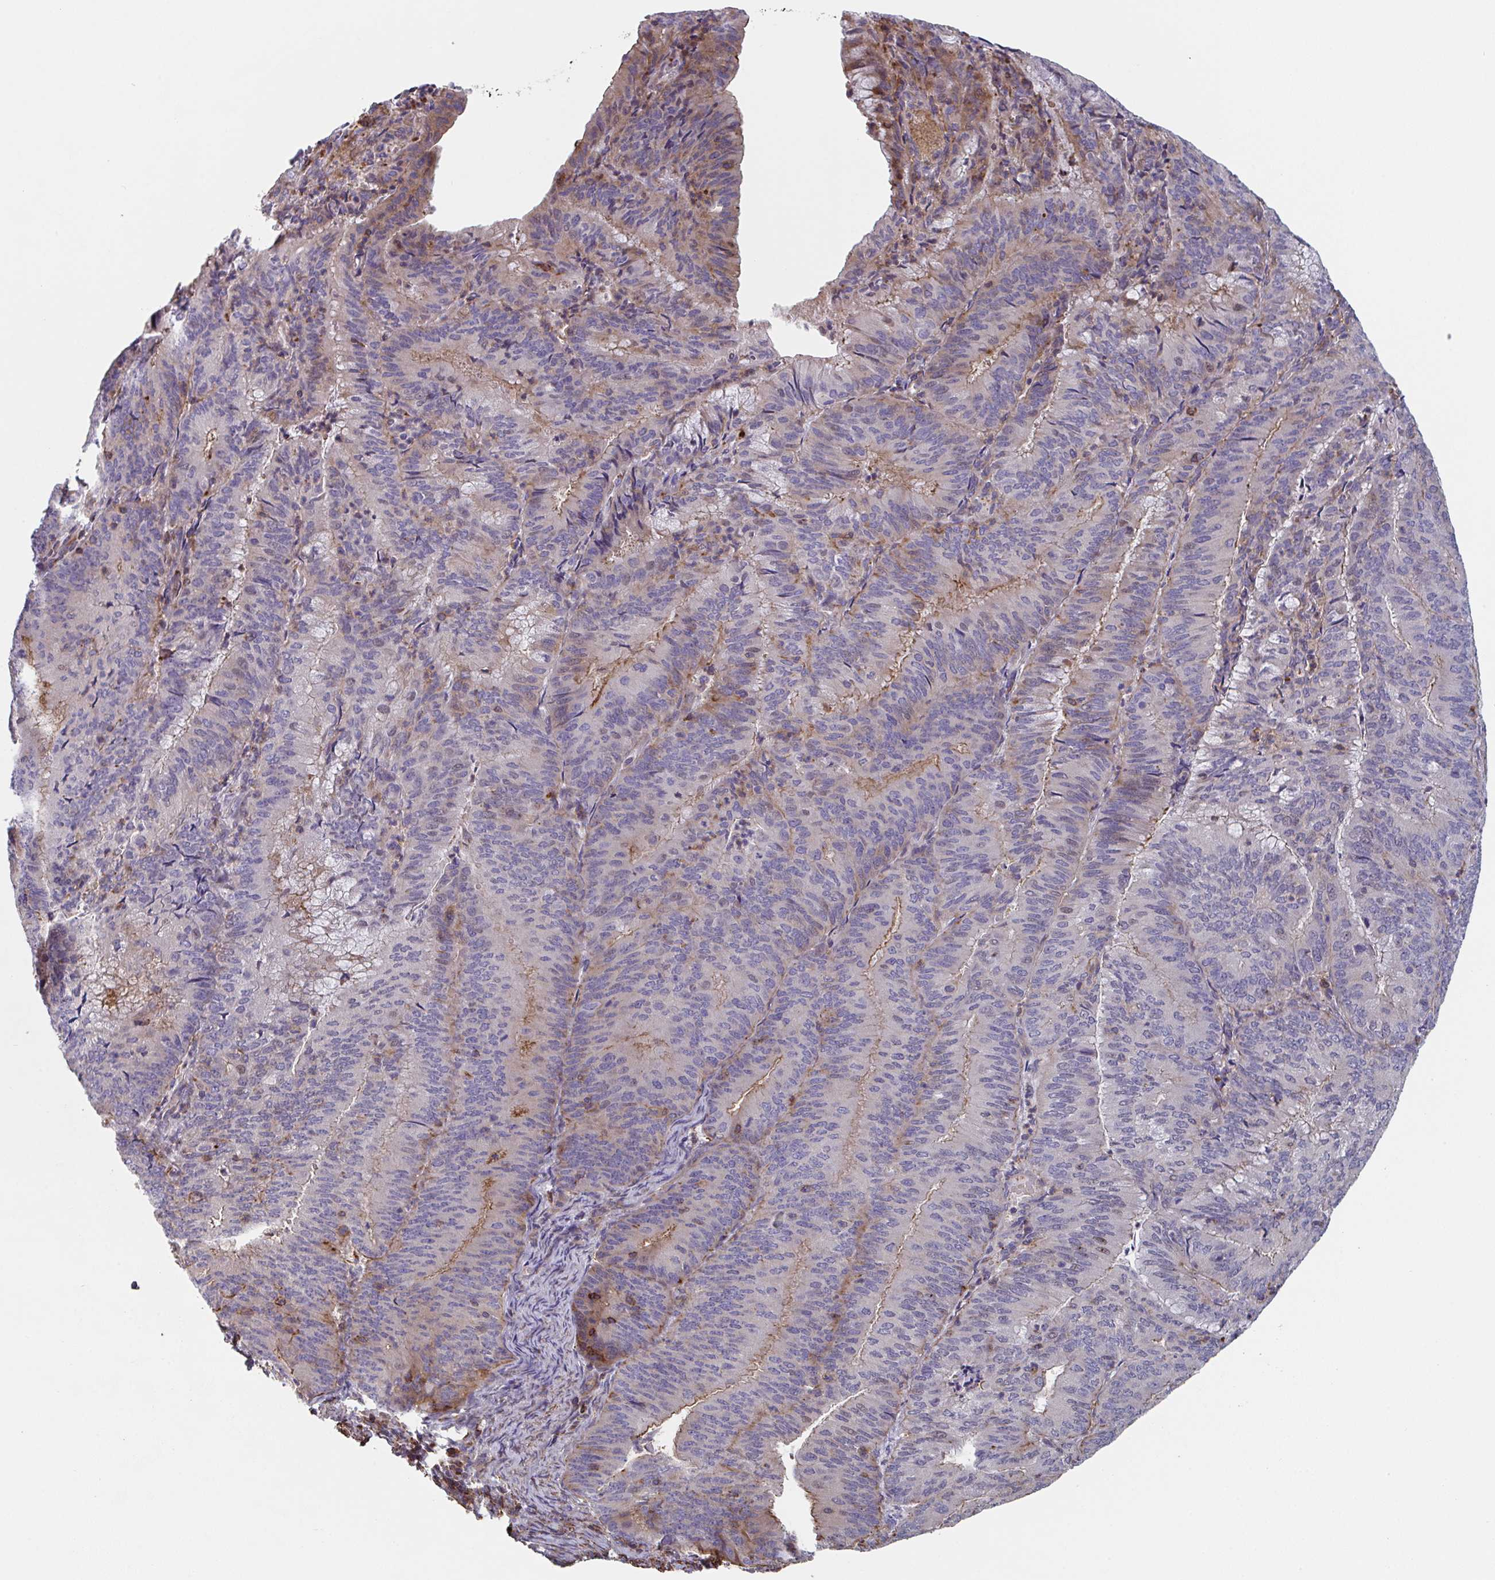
{"staining": {"intensity": "moderate", "quantity": "<25%", "location": "cytoplasmic/membranous"}, "tissue": "endometrial cancer", "cell_type": "Tumor cells", "image_type": "cancer", "snomed": [{"axis": "morphology", "description": "Adenocarcinoma, NOS"}, {"axis": "topography", "description": "Endometrium"}], "caption": "Brown immunohistochemical staining in human endometrial adenocarcinoma demonstrates moderate cytoplasmic/membranous positivity in approximately <25% of tumor cells. The protein is shown in brown color, while the nuclei are stained blue.", "gene": "FZD2", "patient": {"sex": "female", "age": 57}}